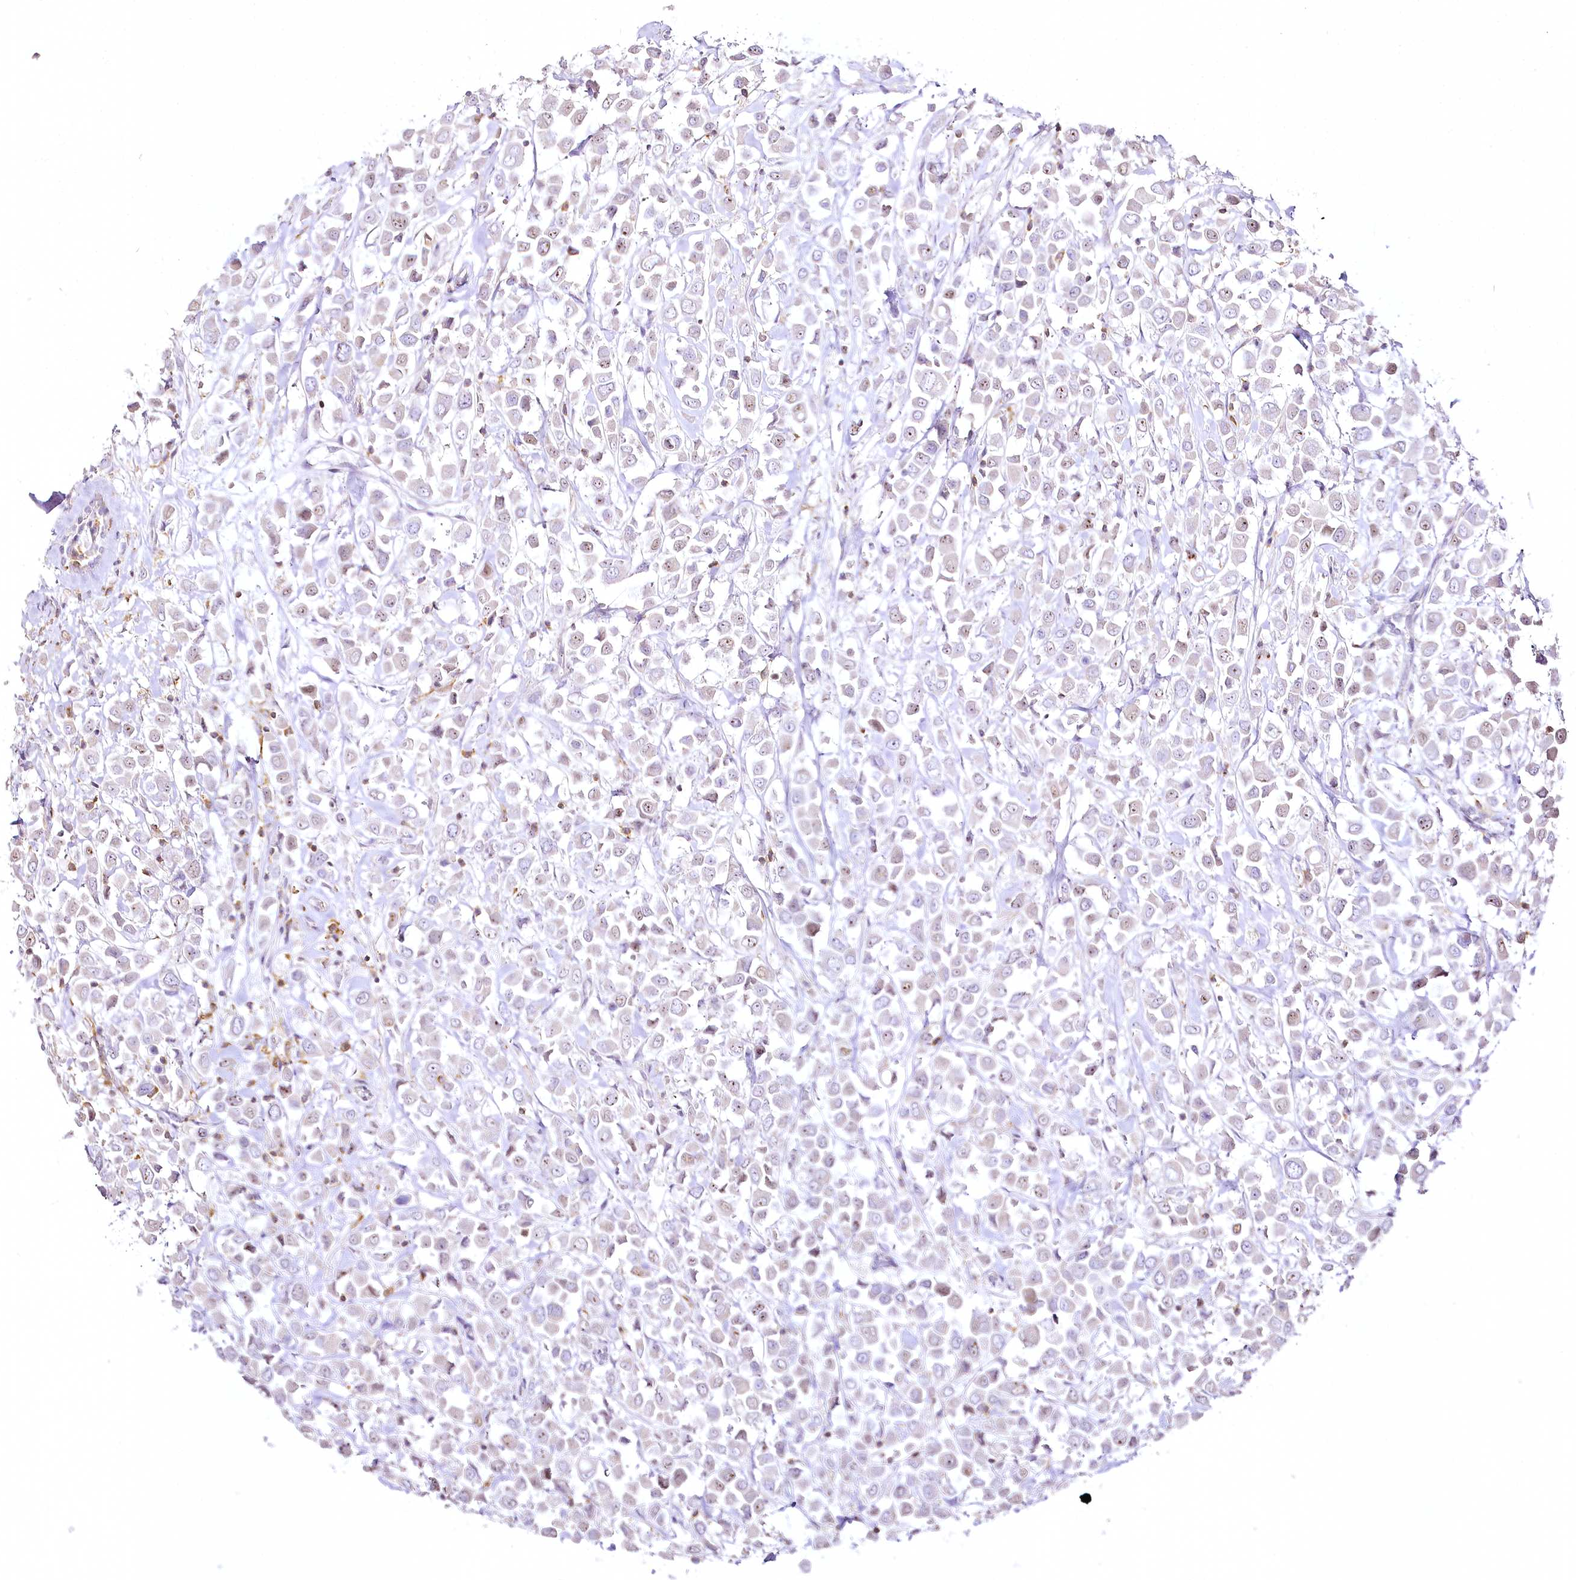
{"staining": {"intensity": "weak", "quantity": "<25%", "location": "nuclear"}, "tissue": "breast cancer", "cell_type": "Tumor cells", "image_type": "cancer", "snomed": [{"axis": "morphology", "description": "Duct carcinoma"}, {"axis": "topography", "description": "Breast"}], "caption": "IHC photomicrograph of breast cancer (intraductal carcinoma) stained for a protein (brown), which reveals no expression in tumor cells.", "gene": "DOCK2", "patient": {"sex": "female", "age": 61}}